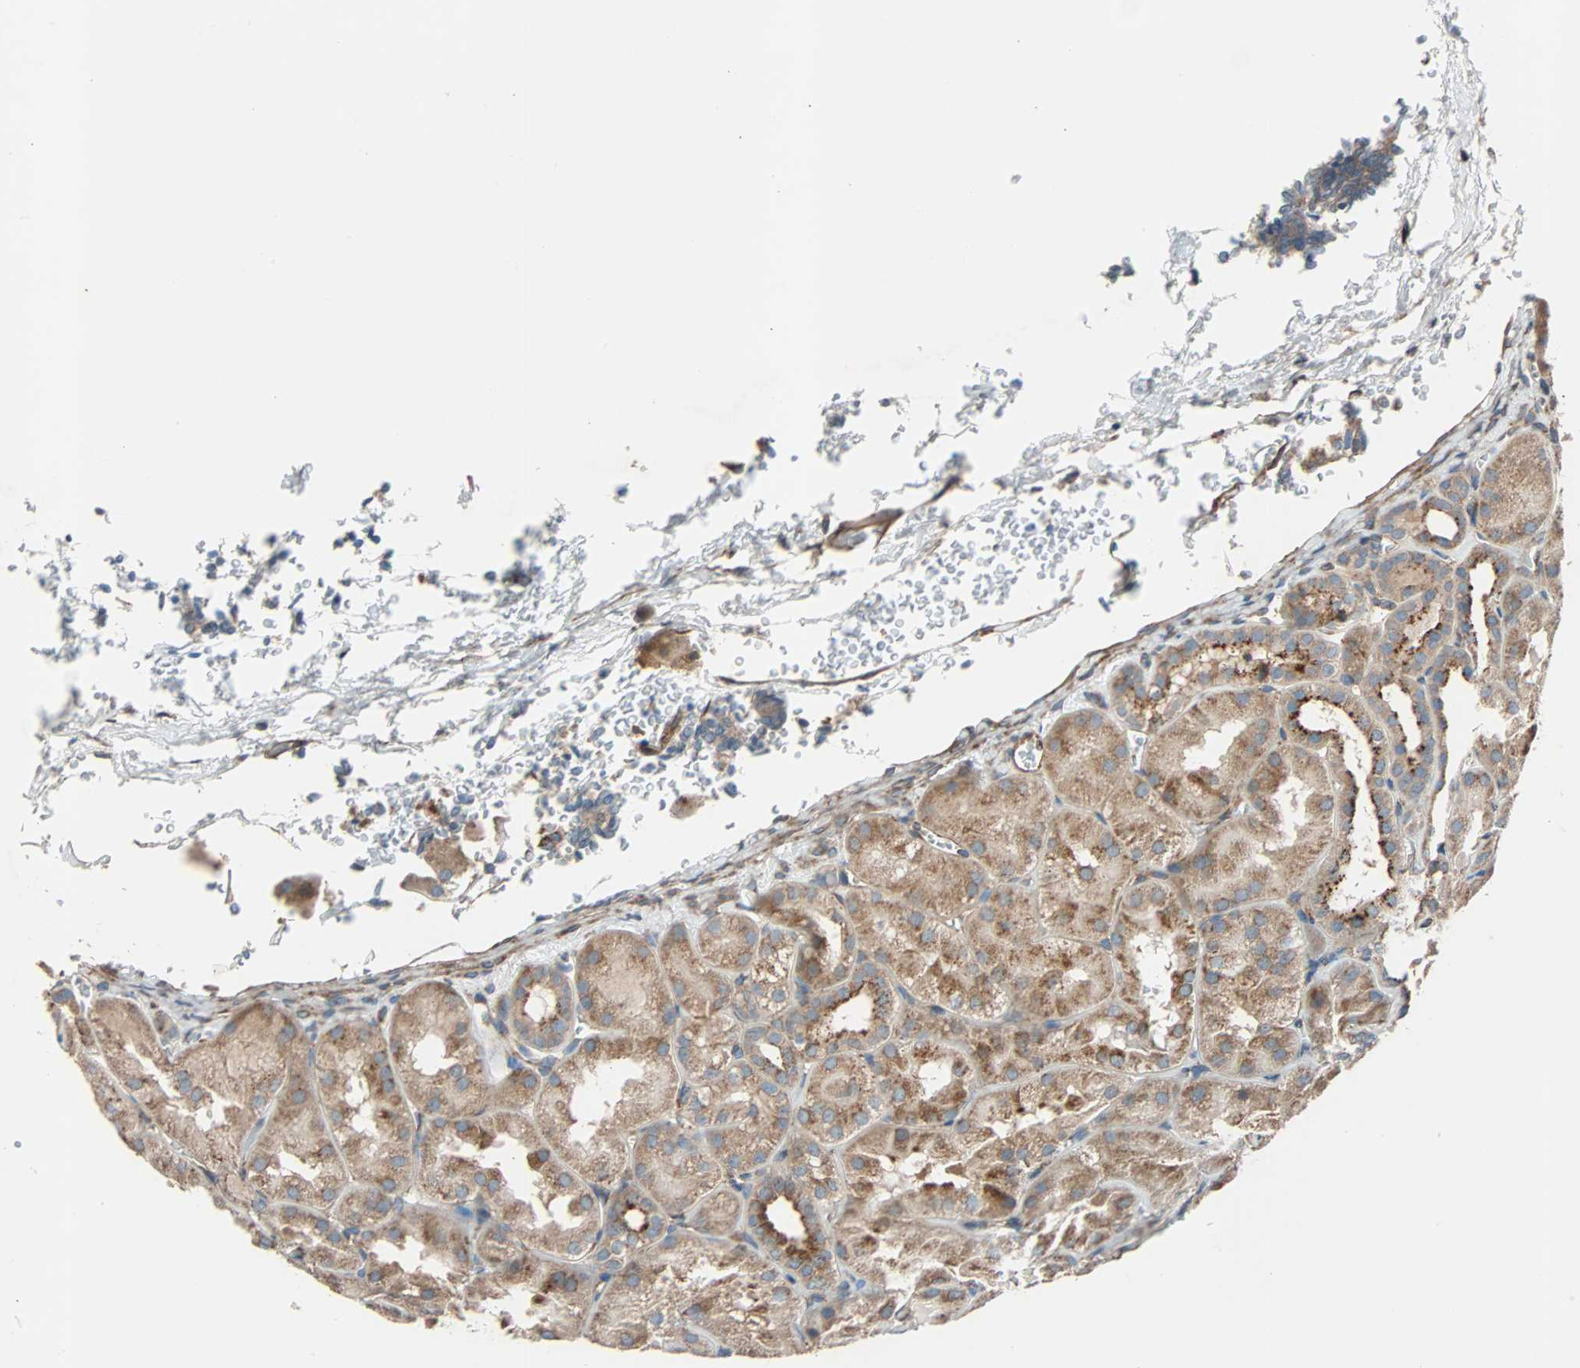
{"staining": {"intensity": "moderate", "quantity": ">75%", "location": "cytoplasmic/membranous"}, "tissue": "kidney", "cell_type": "Cells in glomeruli", "image_type": "normal", "snomed": [{"axis": "morphology", "description": "Normal tissue, NOS"}, {"axis": "topography", "description": "Kidney"}], "caption": "Immunohistochemical staining of benign human kidney demonstrates medium levels of moderate cytoplasmic/membranous positivity in about >75% of cells in glomeruli.", "gene": "PHYH", "patient": {"sex": "male", "age": 28}}